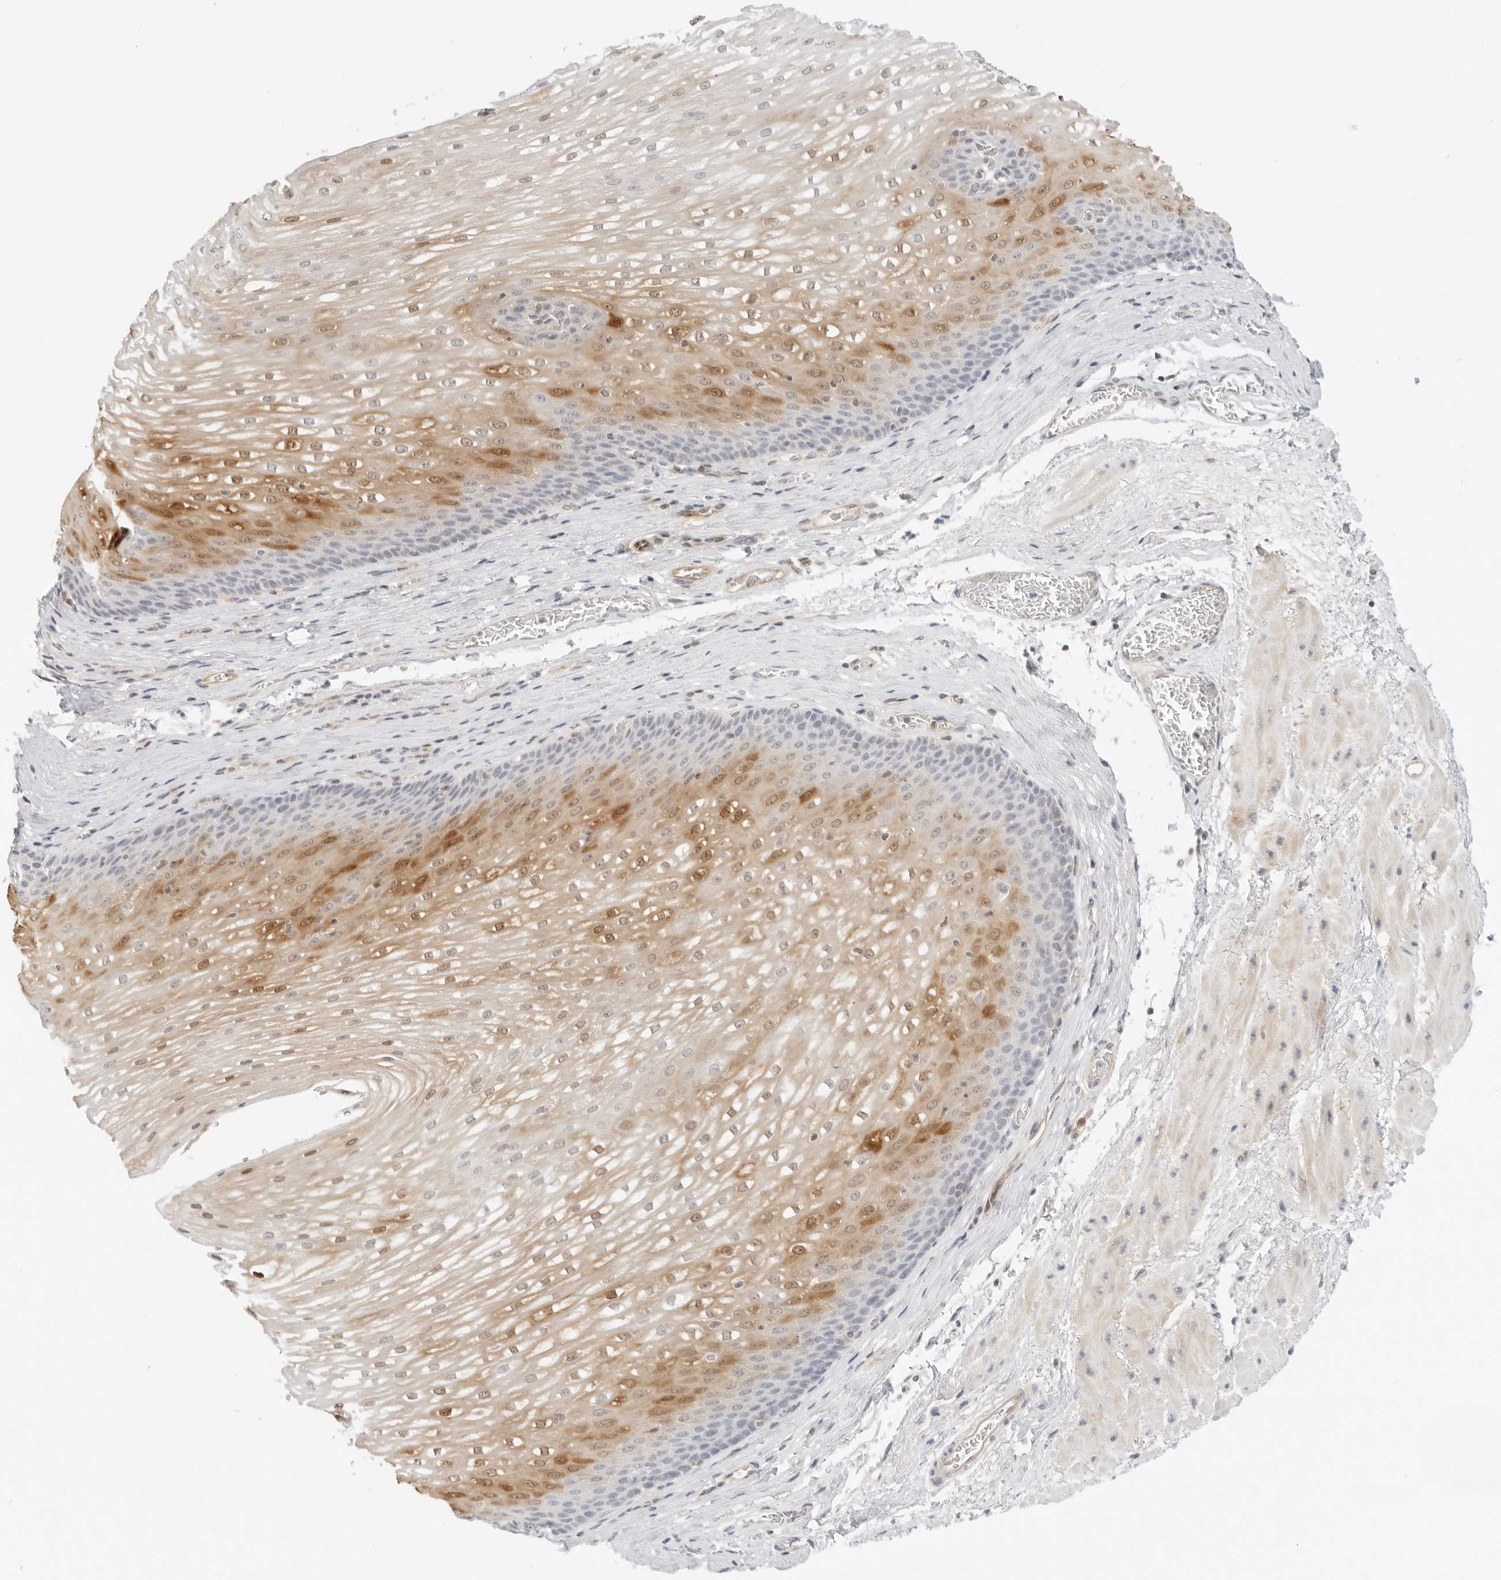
{"staining": {"intensity": "moderate", "quantity": "25%-75%", "location": "cytoplasmic/membranous,nuclear"}, "tissue": "esophagus", "cell_type": "Squamous epithelial cells", "image_type": "normal", "snomed": [{"axis": "morphology", "description": "Normal tissue, NOS"}, {"axis": "topography", "description": "Esophagus"}], "caption": "Immunohistochemical staining of unremarkable human esophagus demonstrates moderate cytoplasmic/membranous,nuclear protein staining in about 25%-75% of squamous epithelial cells.", "gene": "OSCP1", "patient": {"sex": "male", "age": 48}}